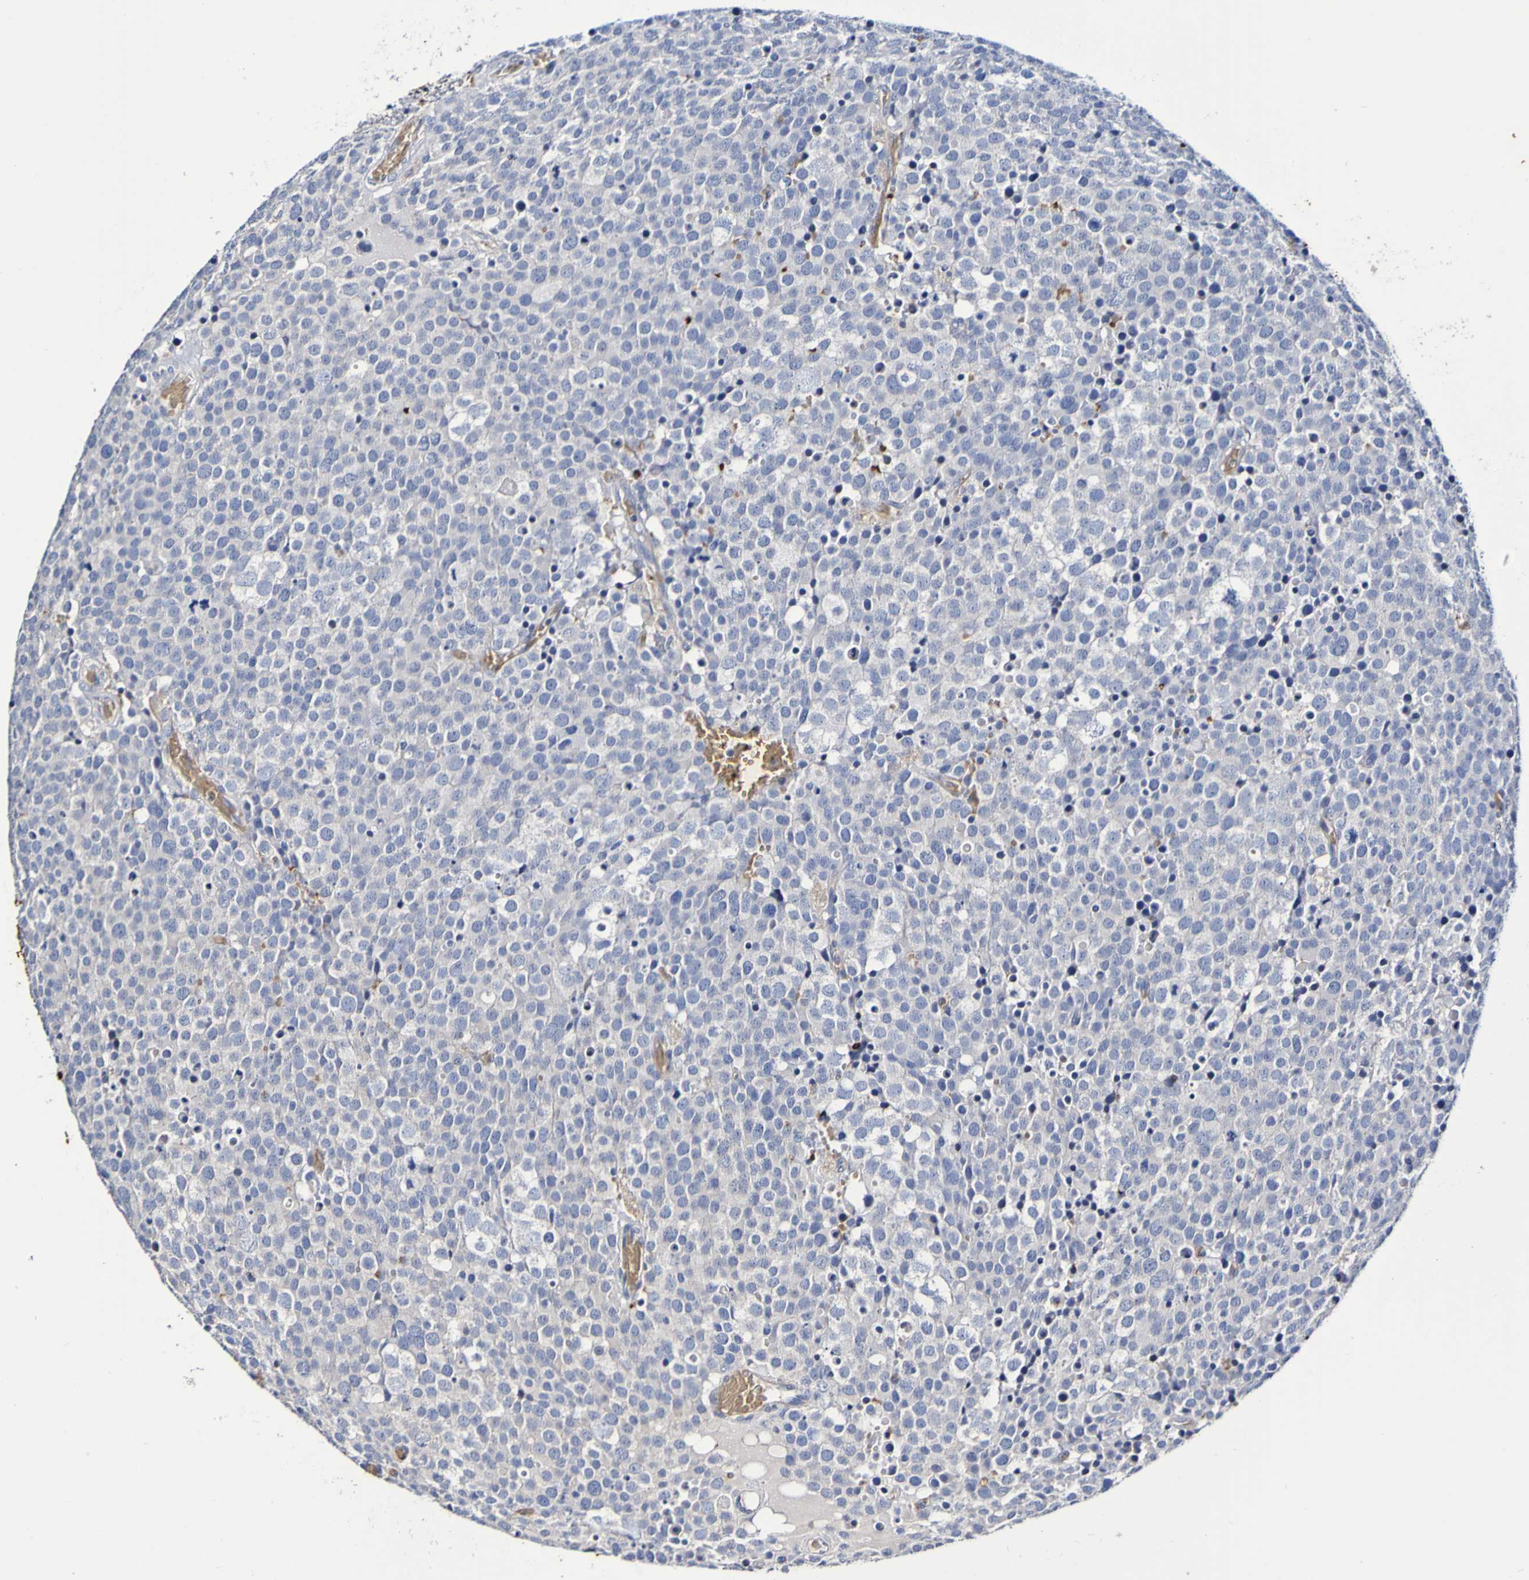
{"staining": {"intensity": "negative", "quantity": "none", "location": "none"}, "tissue": "testis cancer", "cell_type": "Tumor cells", "image_type": "cancer", "snomed": [{"axis": "morphology", "description": "Seminoma, NOS"}, {"axis": "topography", "description": "Testis"}], "caption": "This is a histopathology image of immunohistochemistry (IHC) staining of seminoma (testis), which shows no staining in tumor cells.", "gene": "WNT4", "patient": {"sex": "male", "age": 71}}